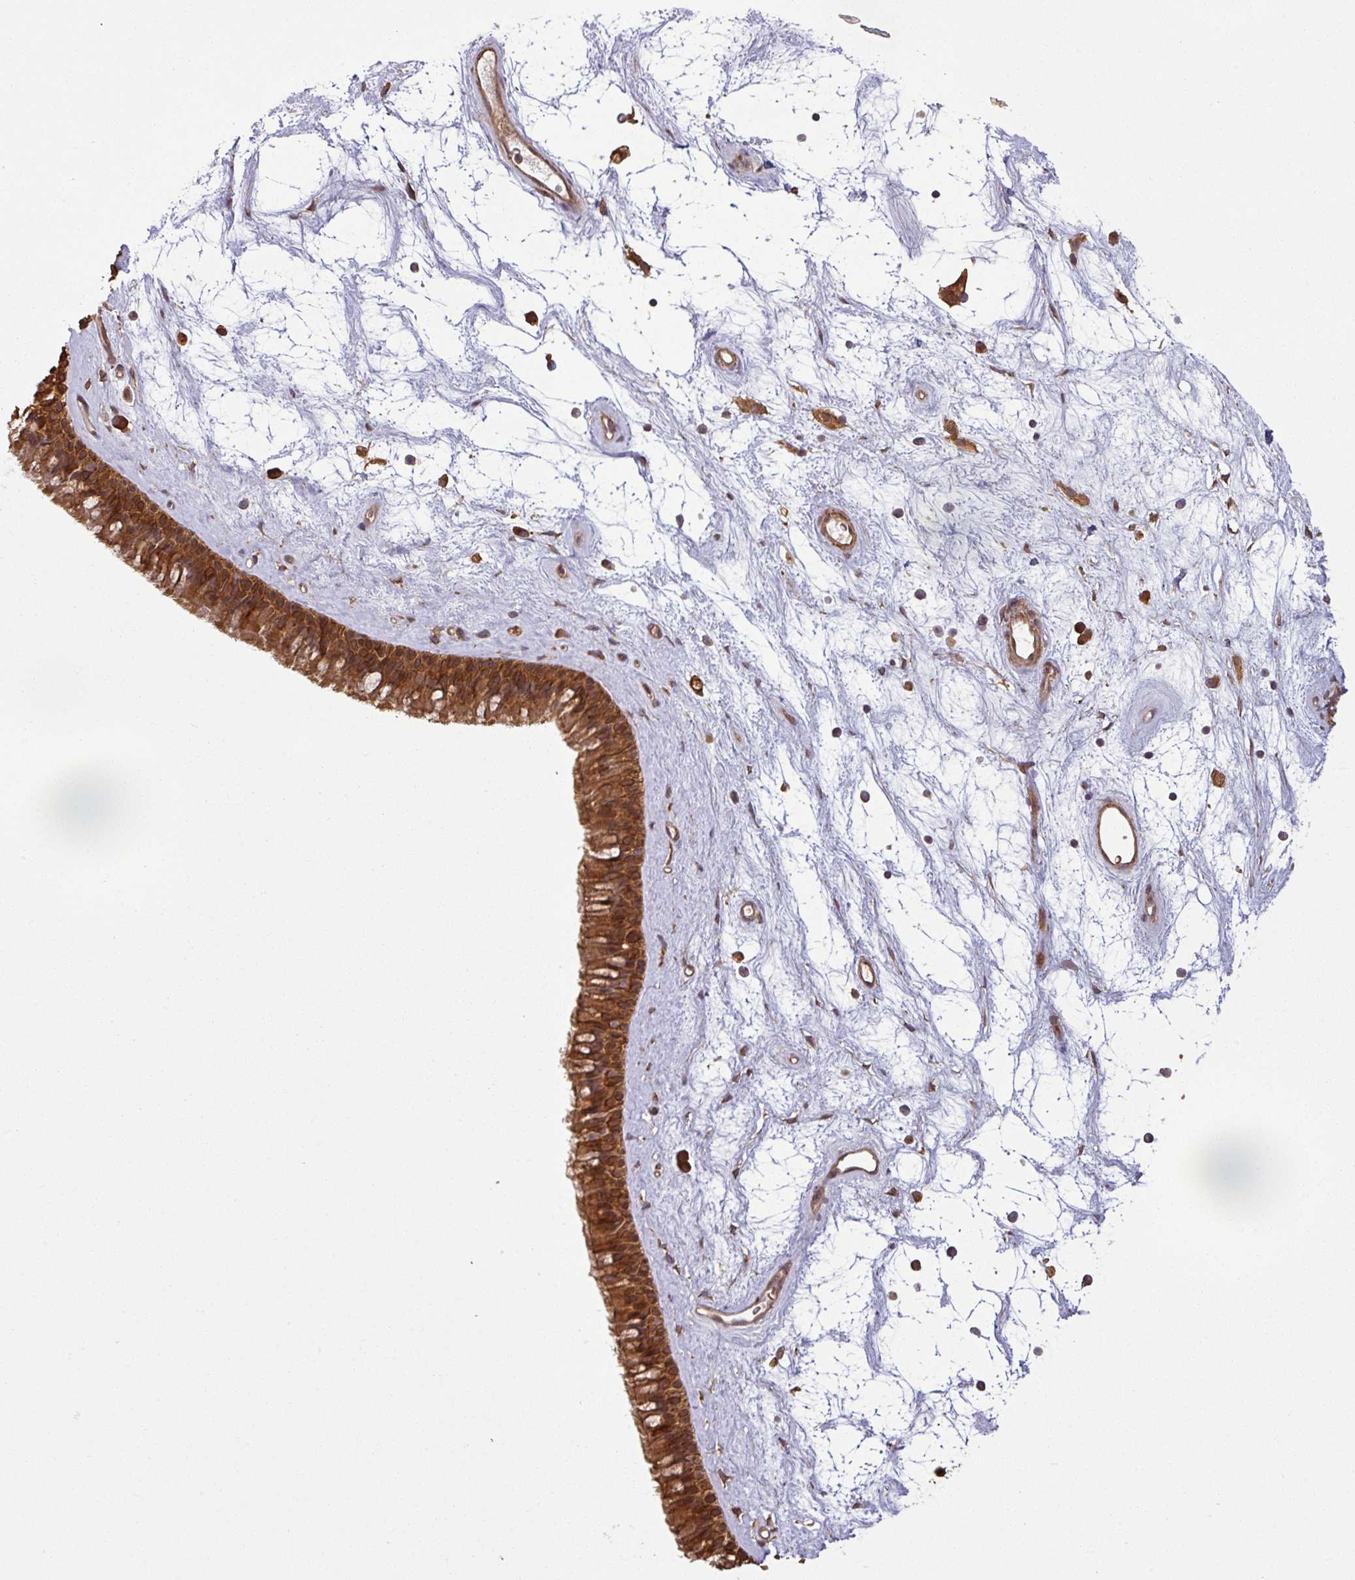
{"staining": {"intensity": "moderate", "quantity": ">75%", "location": "cytoplasmic/membranous"}, "tissue": "nasopharynx", "cell_type": "Respiratory epithelial cells", "image_type": "normal", "snomed": [{"axis": "morphology", "description": "Normal tissue, NOS"}, {"axis": "topography", "description": "Nasopharynx"}], "caption": "Protein staining exhibits moderate cytoplasmic/membranous staining in about >75% of respiratory epithelial cells in unremarkable nasopharynx. The staining was performed using DAB (3,3'-diaminobenzidine) to visualize the protein expression in brown, while the nuclei were stained in blue with hematoxylin (Magnification: 20x).", "gene": "MAP3K6", "patient": {"sex": "male", "age": 64}}